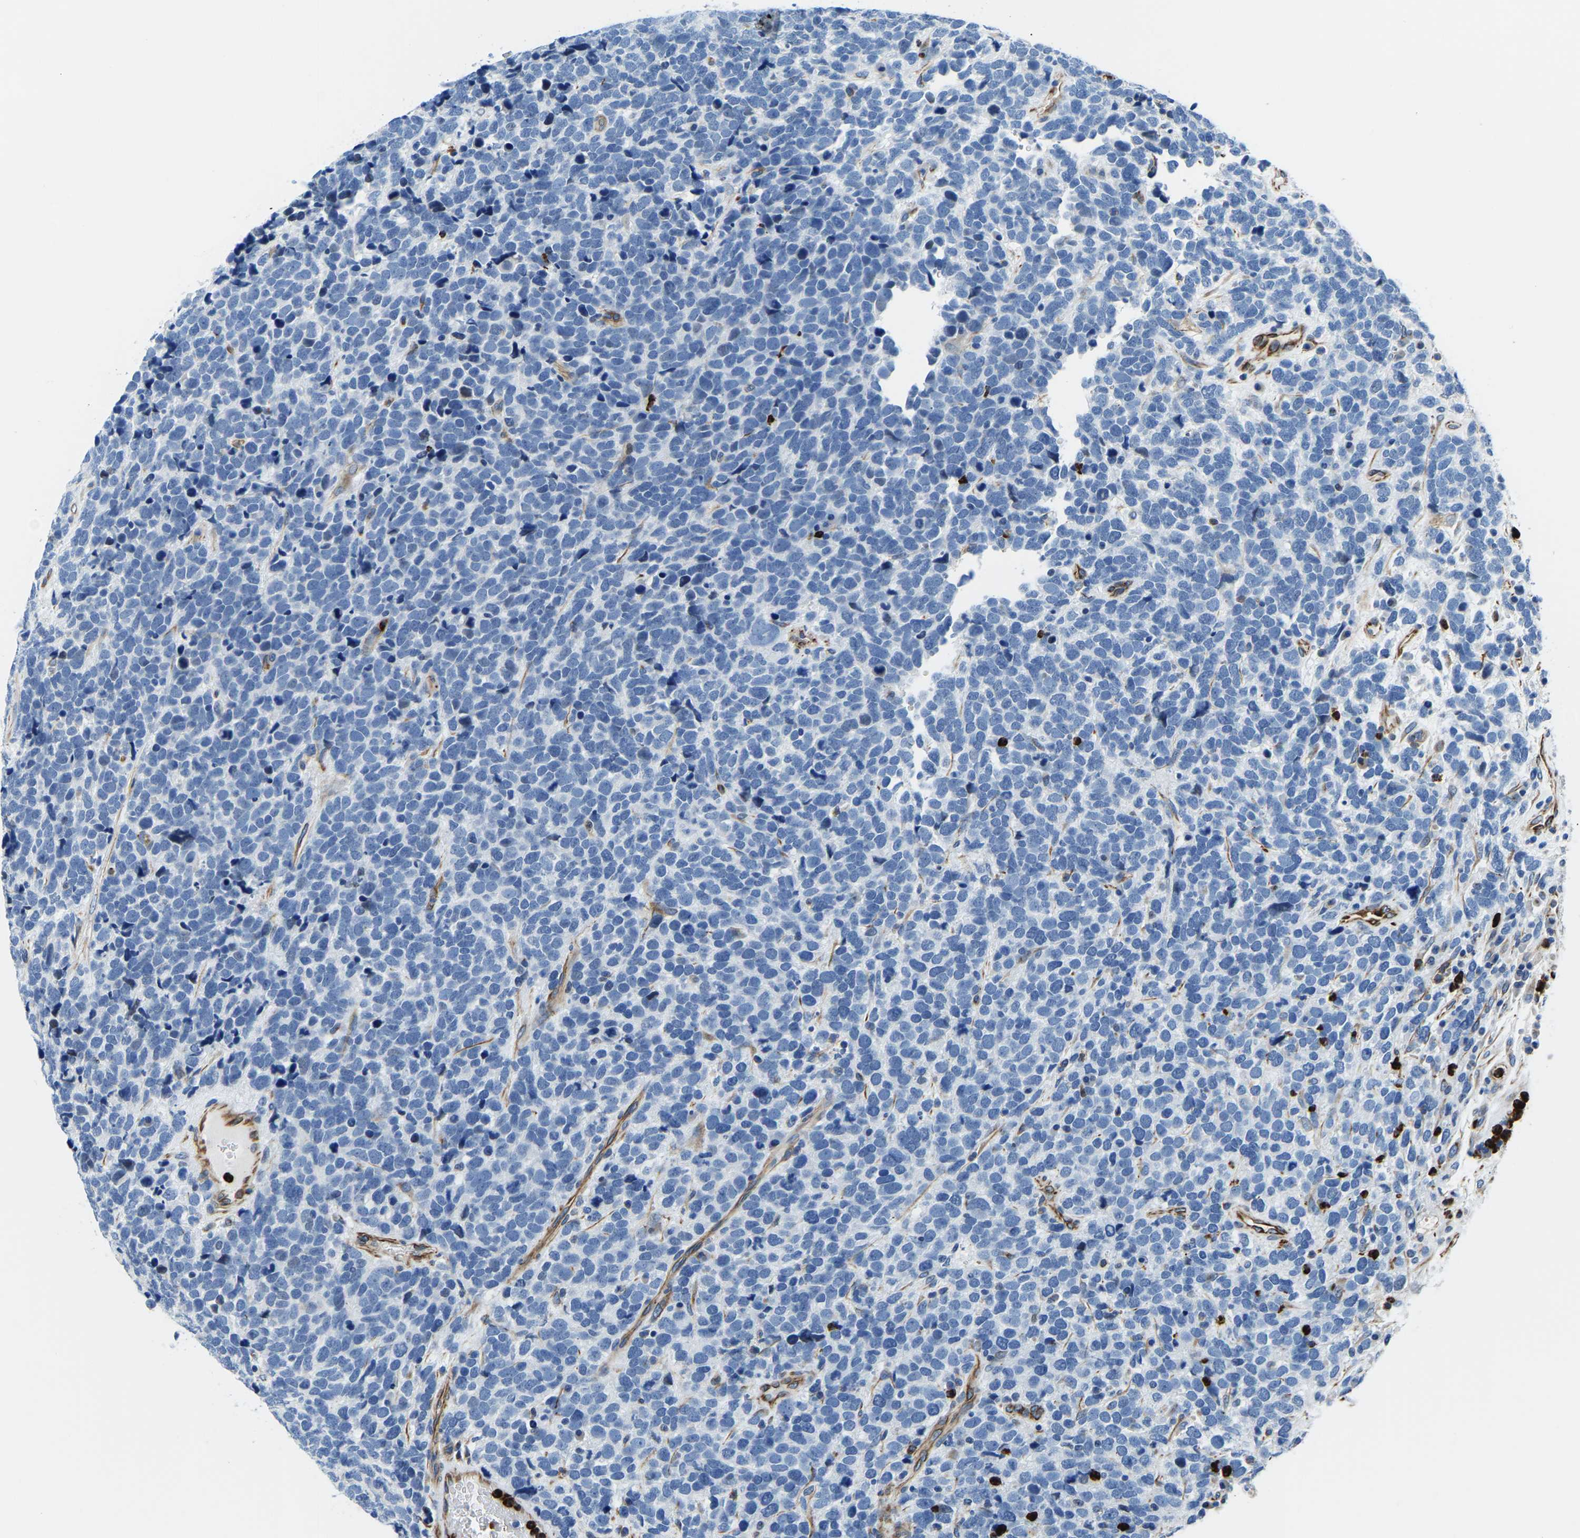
{"staining": {"intensity": "negative", "quantity": "none", "location": "none"}, "tissue": "urothelial cancer", "cell_type": "Tumor cells", "image_type": "cancer", "snomed": [{"axis": "morphology", "description": "Urothelial carcinoma, High grade"}, {"axis": "topography", "description": "Urinary bladder"}], "caption": "High magnification brightfield microscopy of urothelial carcinoma (high-grade) stained with DAB (3,3'-diaminobenzidine) (brown) and counterstained with hematoxylin (blue): tumor cells show no significant staining.", "gene": "MS4A3", "patient": {"sex": "female", "age": 82}}